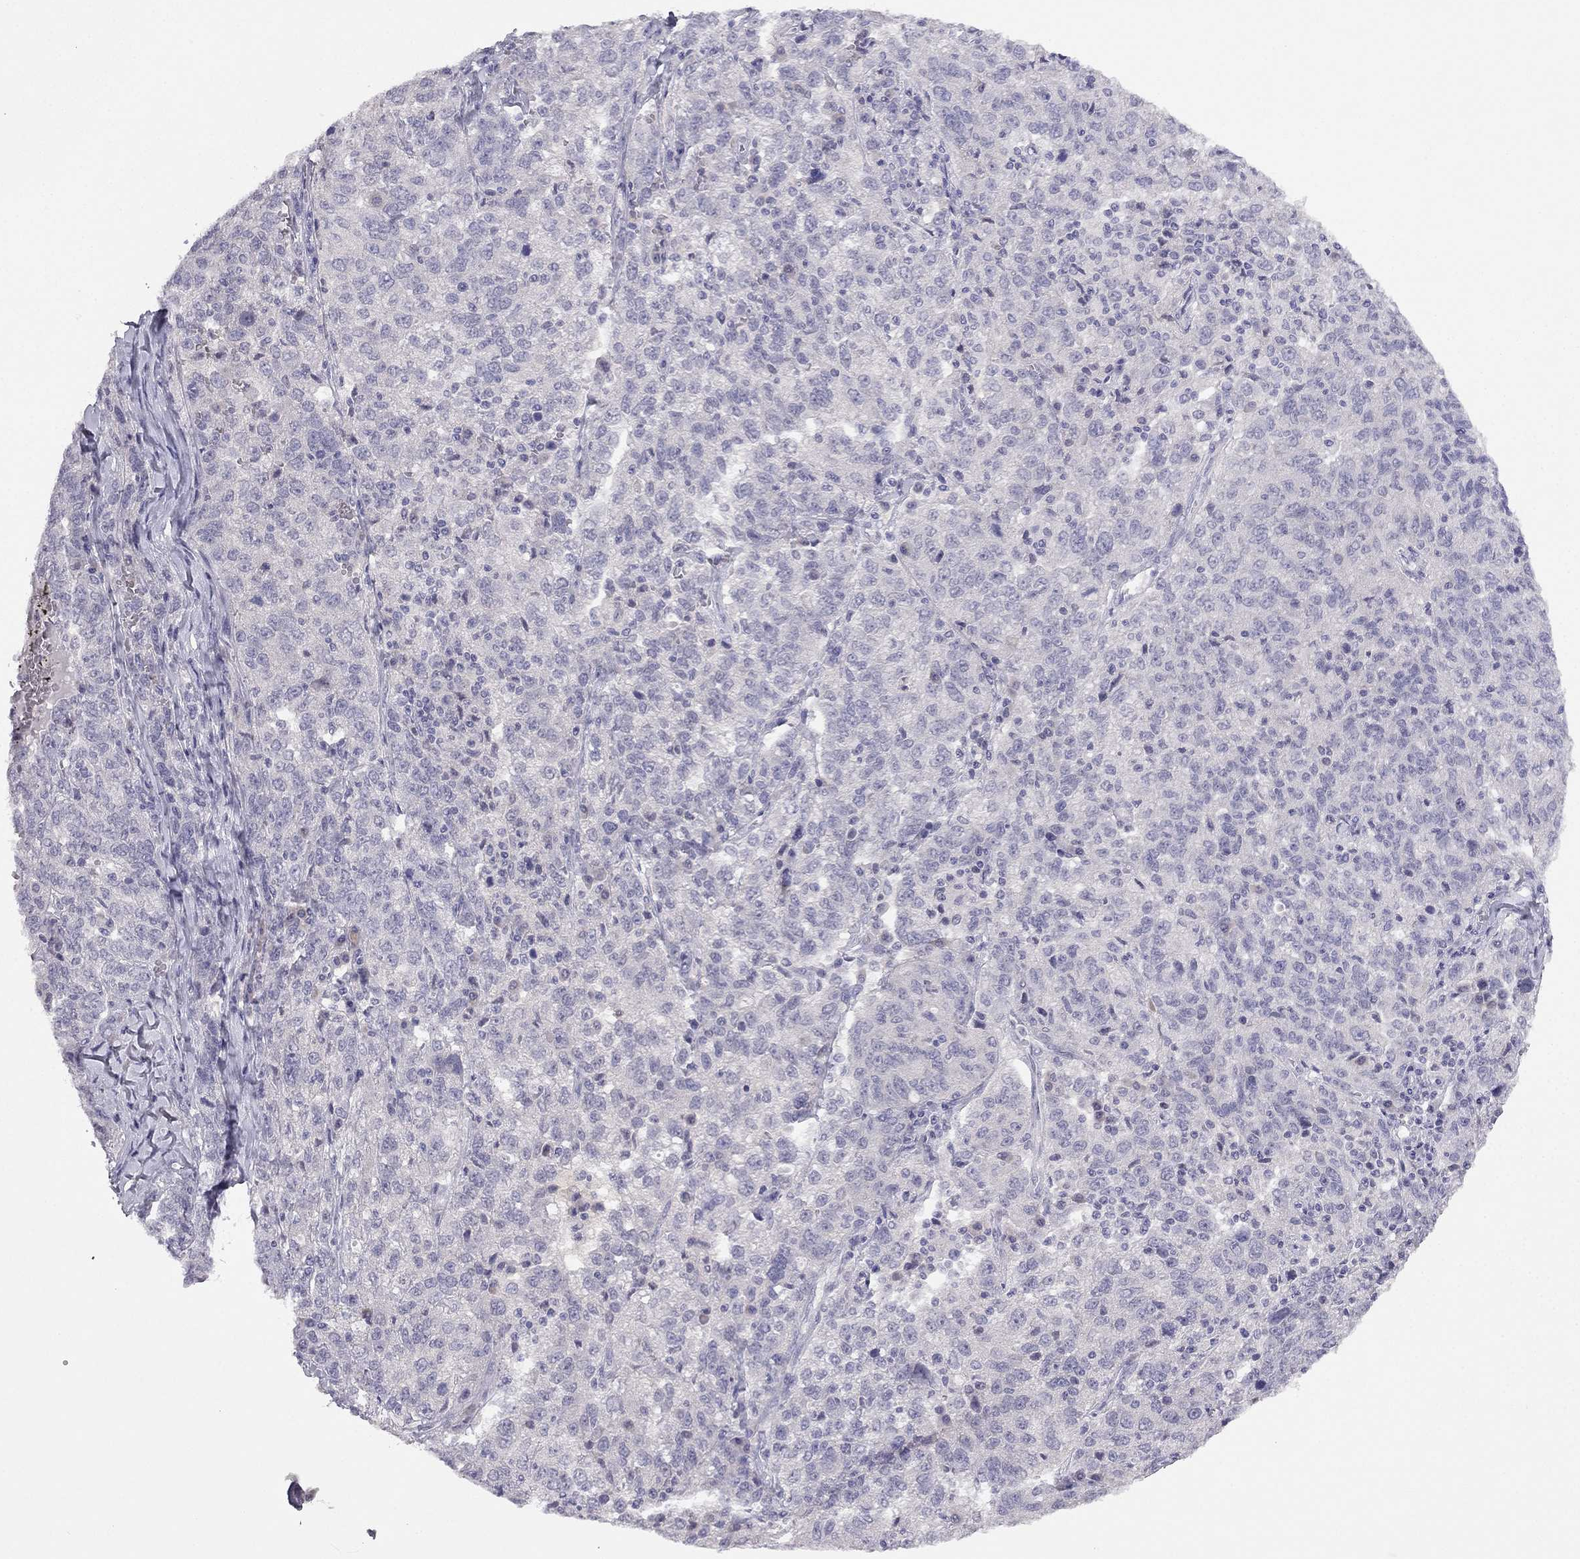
{"staining": {"intensity": "negative", "quantity": "none", "location": "none"}, "tissue": "ovarian cancer", "cell_type": "Tumor cells", "image_type": "cancer", "snomed": [{"axis": "morphology", "description": "Cystadenocarcinoma, serous, NOS"}, {"axis": "topography", "description": "Ovary"}], "caption": "Immunohistochemistry image of neoplastic tissue: human serous cystadenocarcinoma (ovarian) stained with DAB exhibits no significant protein expression in tumor cells.", "gene": "C16orf89", "patient": {"sex": "female", "age": 71}}